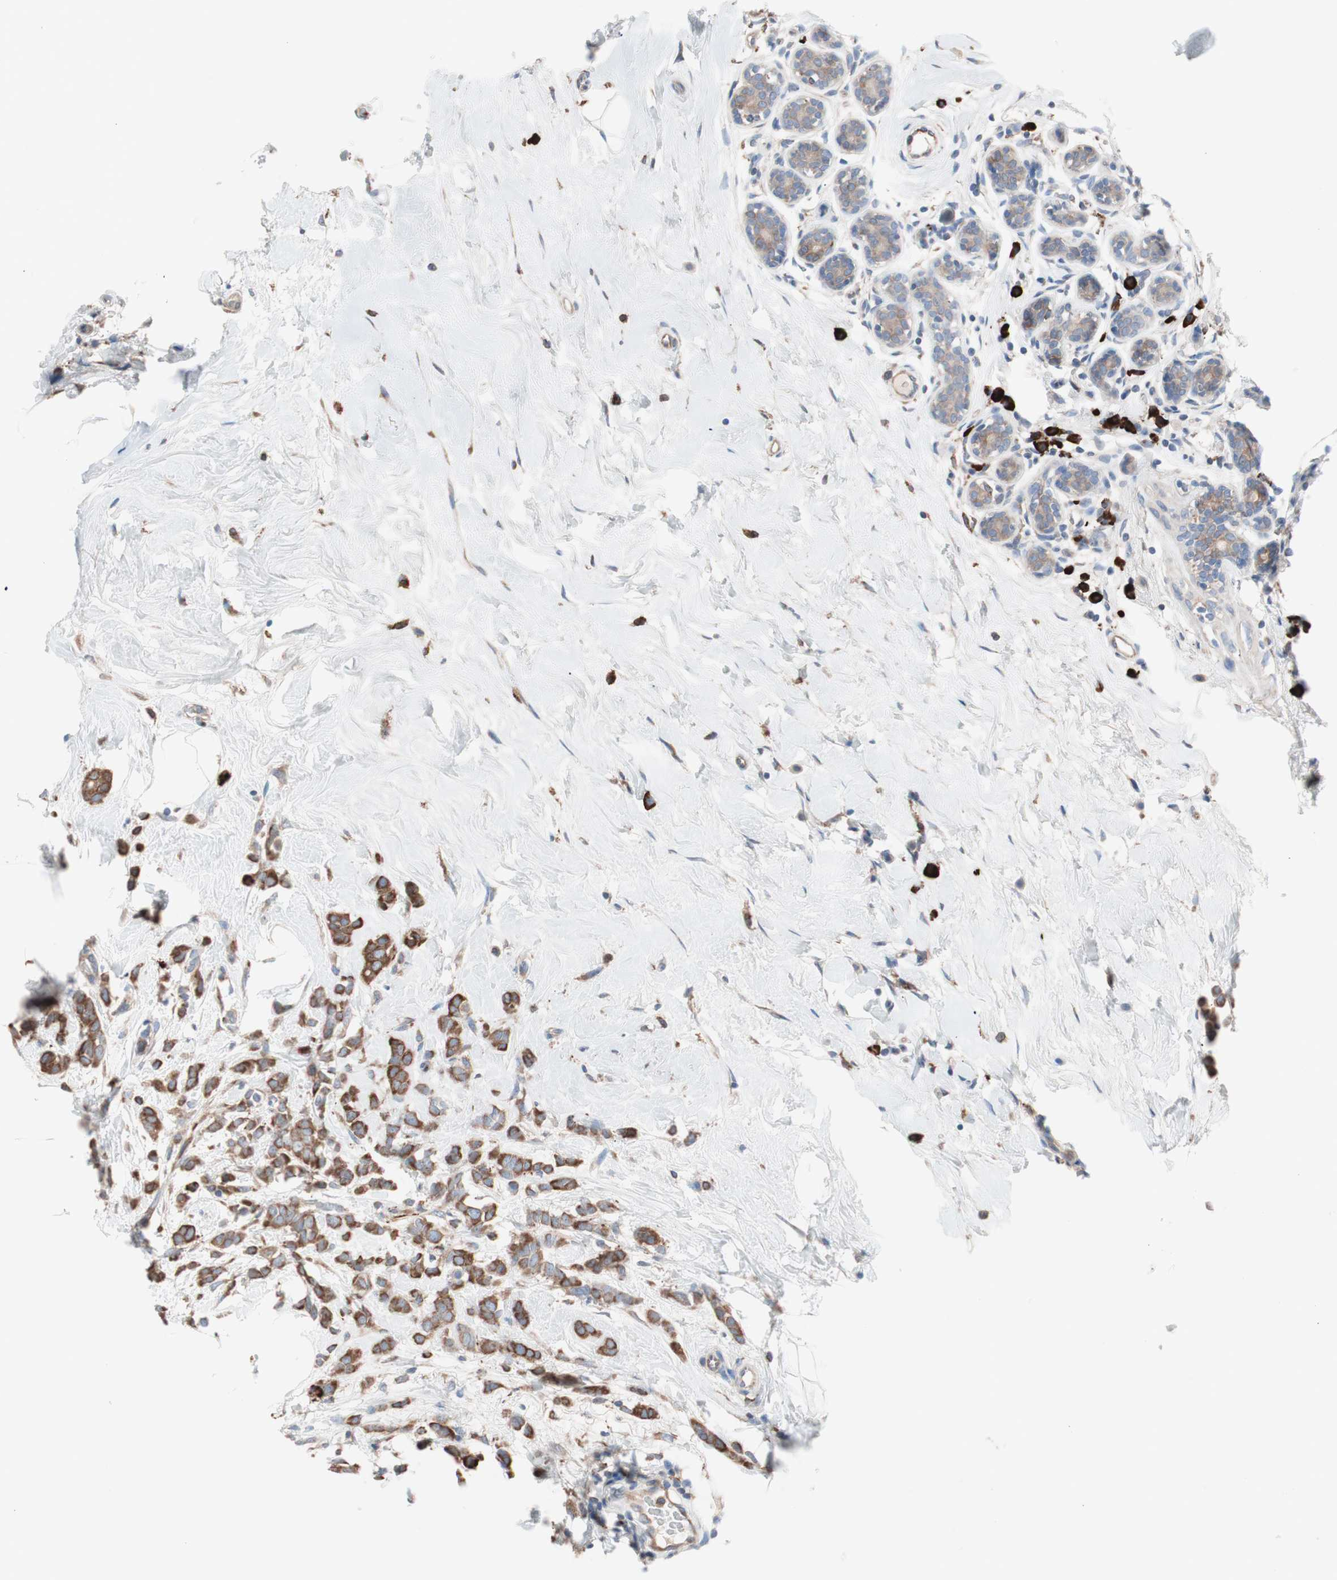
{"staining": {"intensity": "strong", "quantity": ">75%", "location": "cytoplasmic/membranous"}, "tissue": "breast cancer", "cell_type": "Tumor cells", "image_type": "cancer", "snomed": [{"axis": "morphology", "description": "Lobular carcinoma, in situ"}, {"axis": "morphology", "description": "Lobular carcinoma"}, {"axis": "topography", "description": "Breast"}], "caption": "DAB immunohistochemical staining of breast cancer (lobular carcinoma in situ) displays strong cytoplasmic/membranous protein expression in approximately >75% of tumor cells.", "gene": "SLC27A4", "patient": {"sex": "female", "age": 41}}